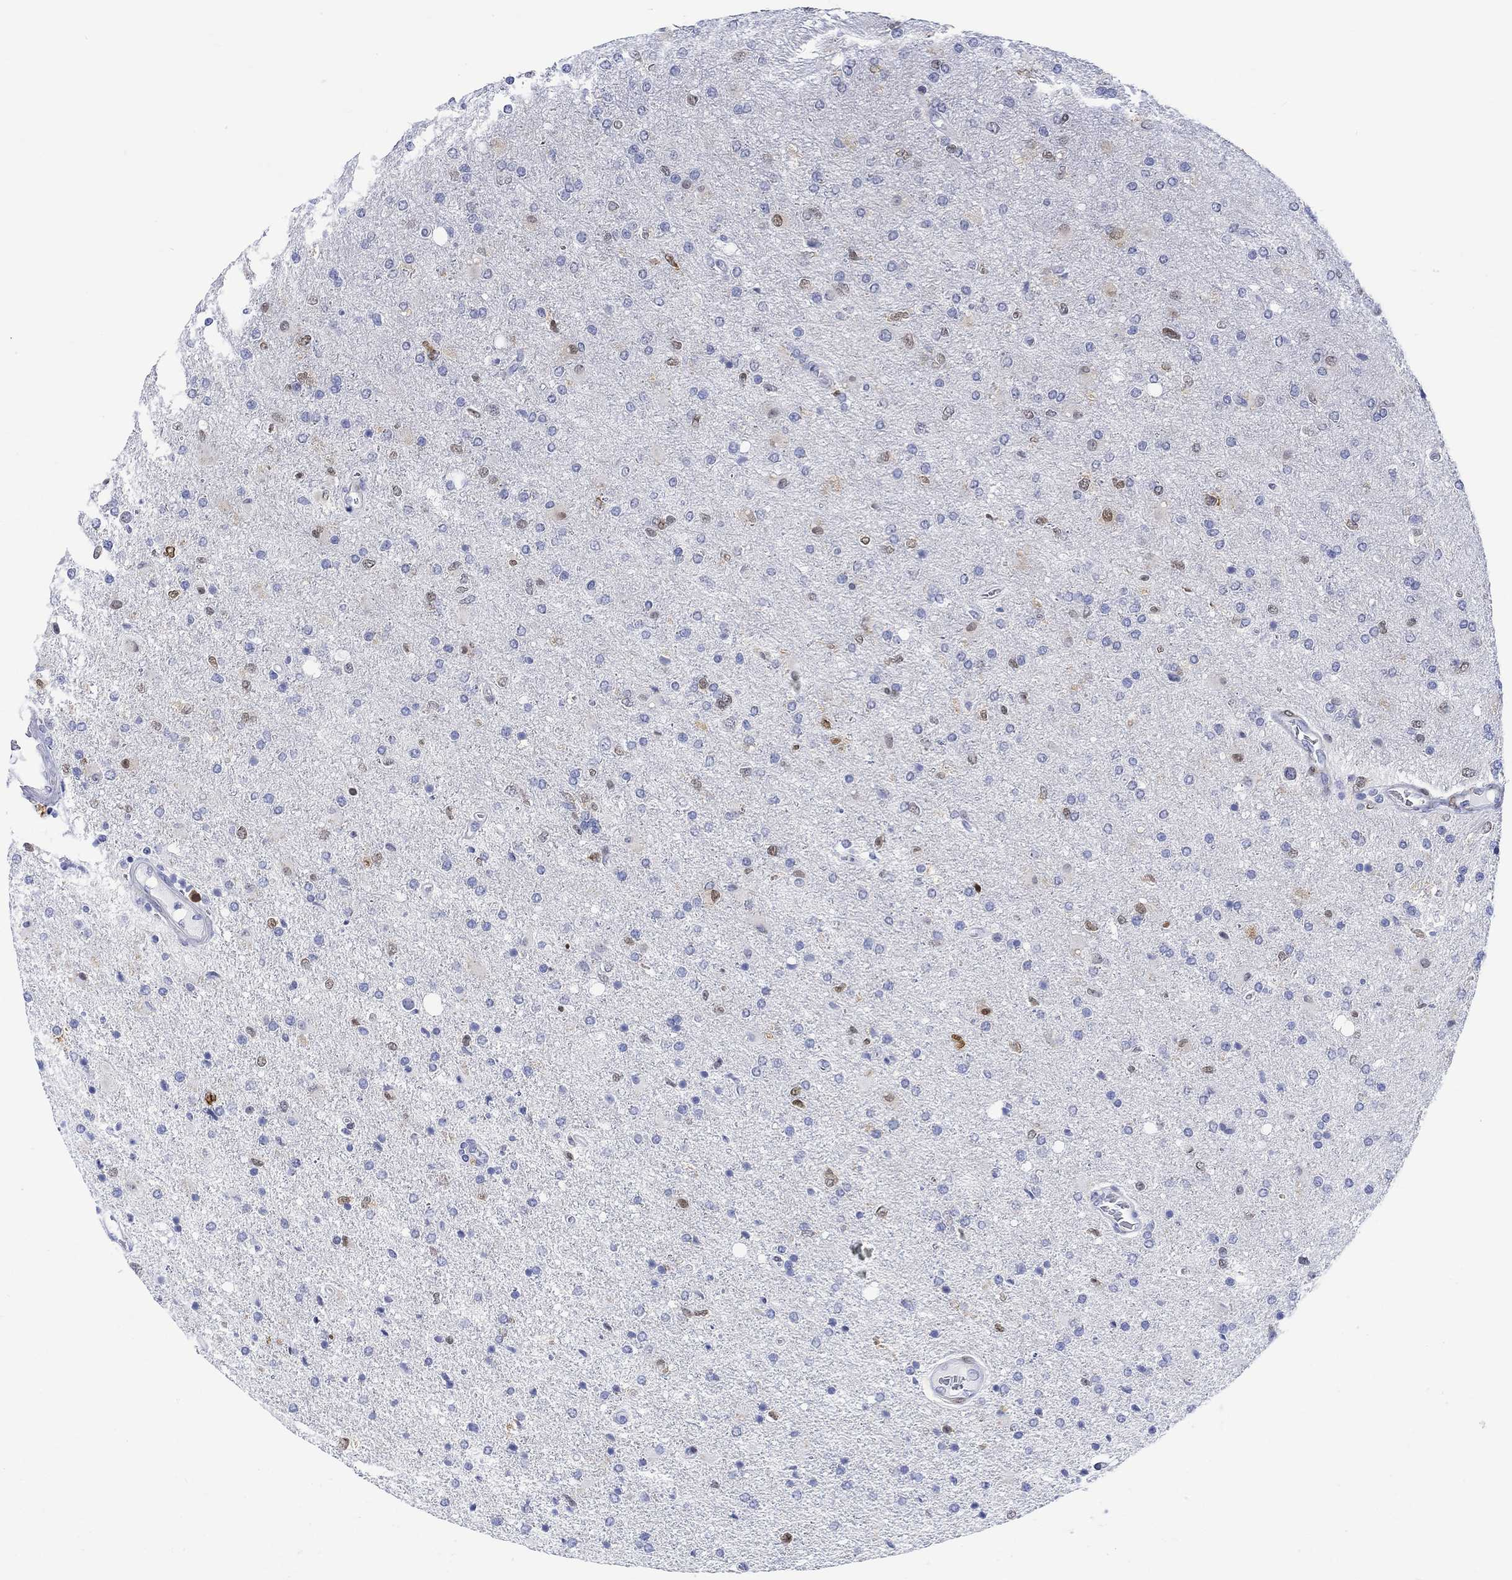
{"staining": {"intensity": "moderate", "quantity": "<25%", "location": "nuclear"}, "tissue": "glioma", "cell_type": "Tumor cells", "image_type": "cancer", "snomed": [{"axis": "morphology", "description": "Glioma, malignant, High grade"}, {"axis": "topography", "description": "Cerebral cortex"}], "caption": "The photomicrograph shows immunohistochemical staining of glioma. There is moderate nuclear positivity is identified in about <25% of tumor cells. The protein is shown in brown color, while the nuclei are stained blue.", "gene": "MSI1", "patient": {"sex": "male", "age": 70}}